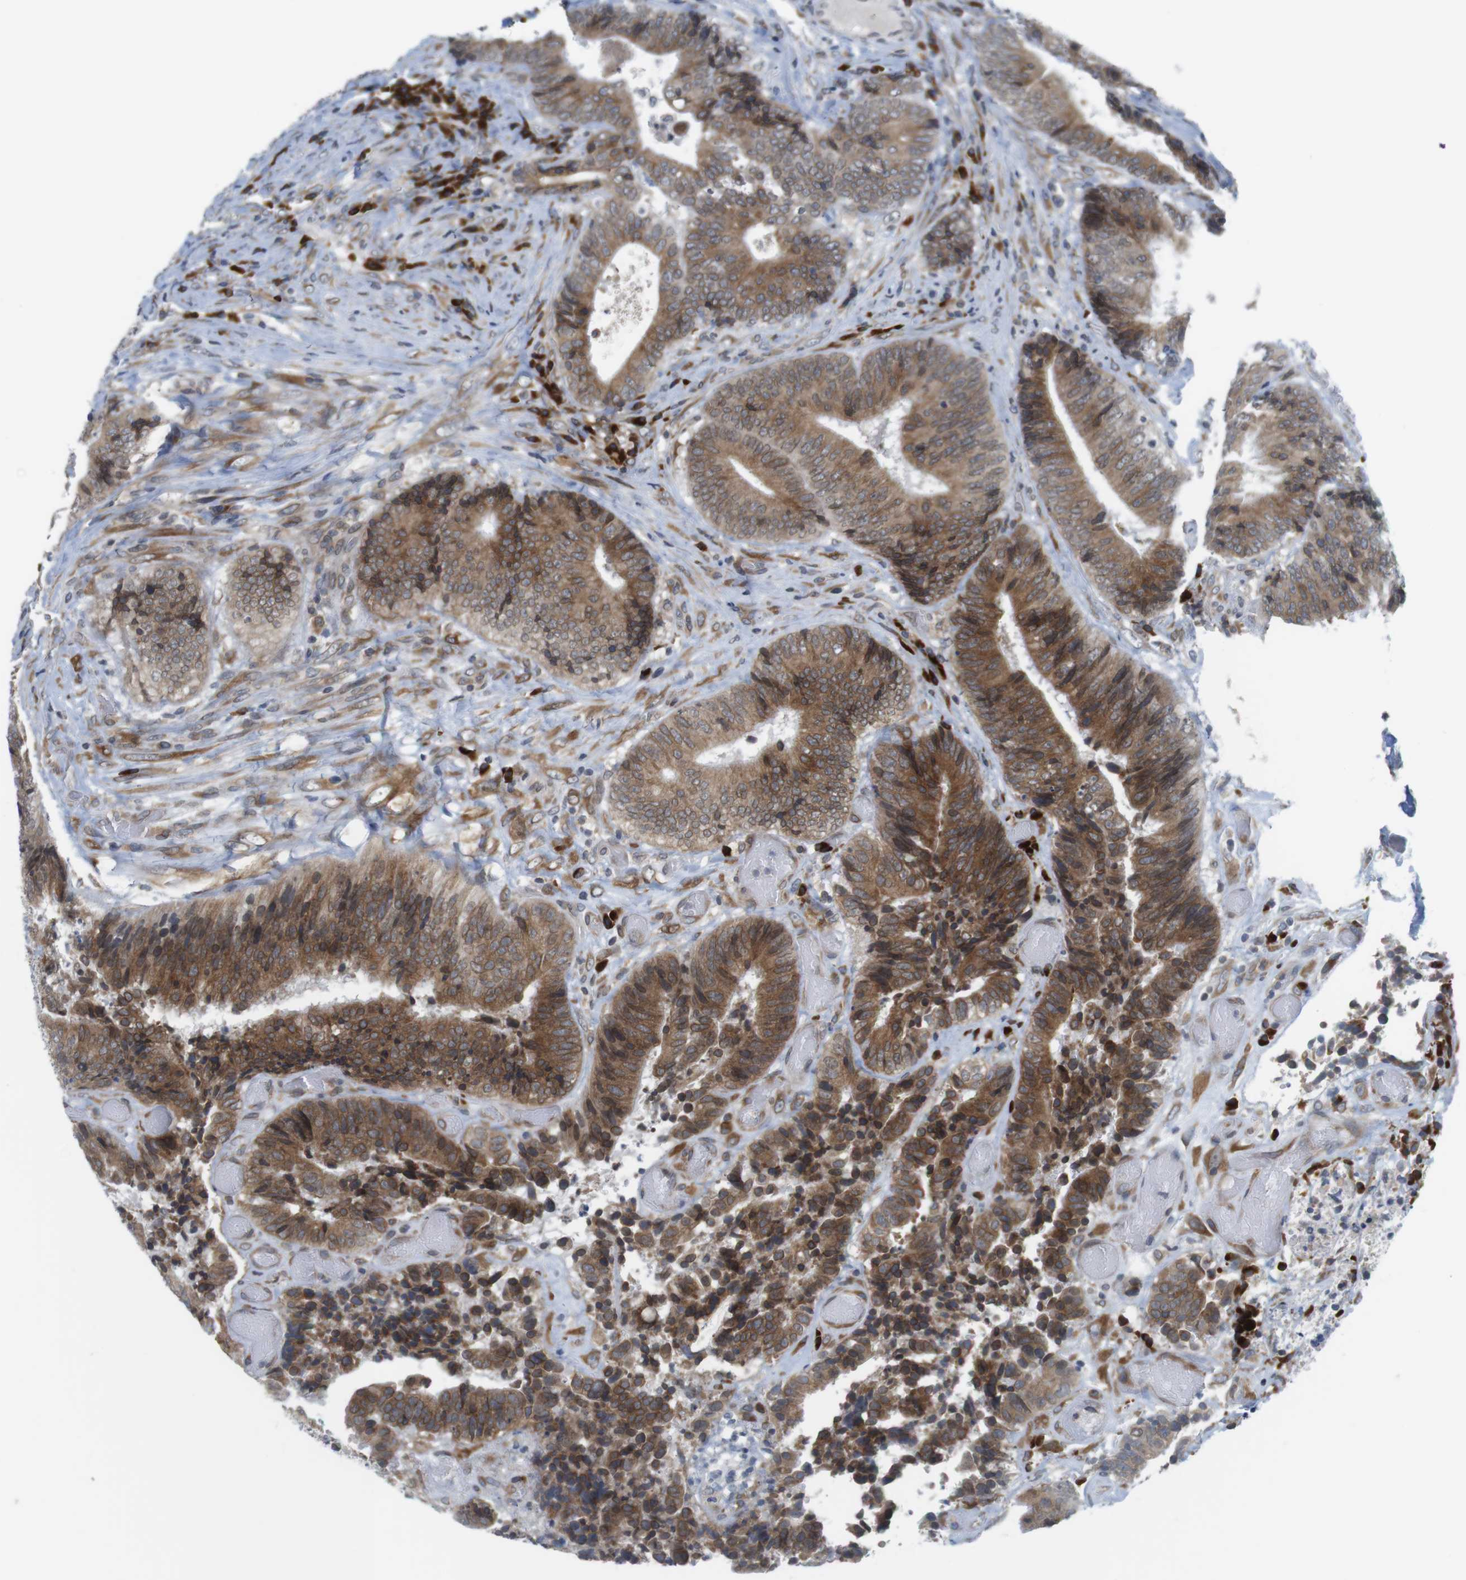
{"staining": {"intensity": "moderate", "quantity": ">75%", "location": "cytoplasmic/membranous"}, "tissue": "colorectal cancer", "cell_type": "Tumor cells", "image_type": "cancer", "snomed": [{"axis": "morphology", "description": "Adenocarcinoma, NOS"}, {"axis": "topography", "description": "Rectum"}], "caption": "IHC photomicrograph of human colorectal cancer stained for a protein (brown), which reveals medium levels of moderate cytoplasmic/membranous positivity in approximately >75% of tumor cells.", "gene": "ERGIC3", "patient": {"sex": "male", "age": 72}}